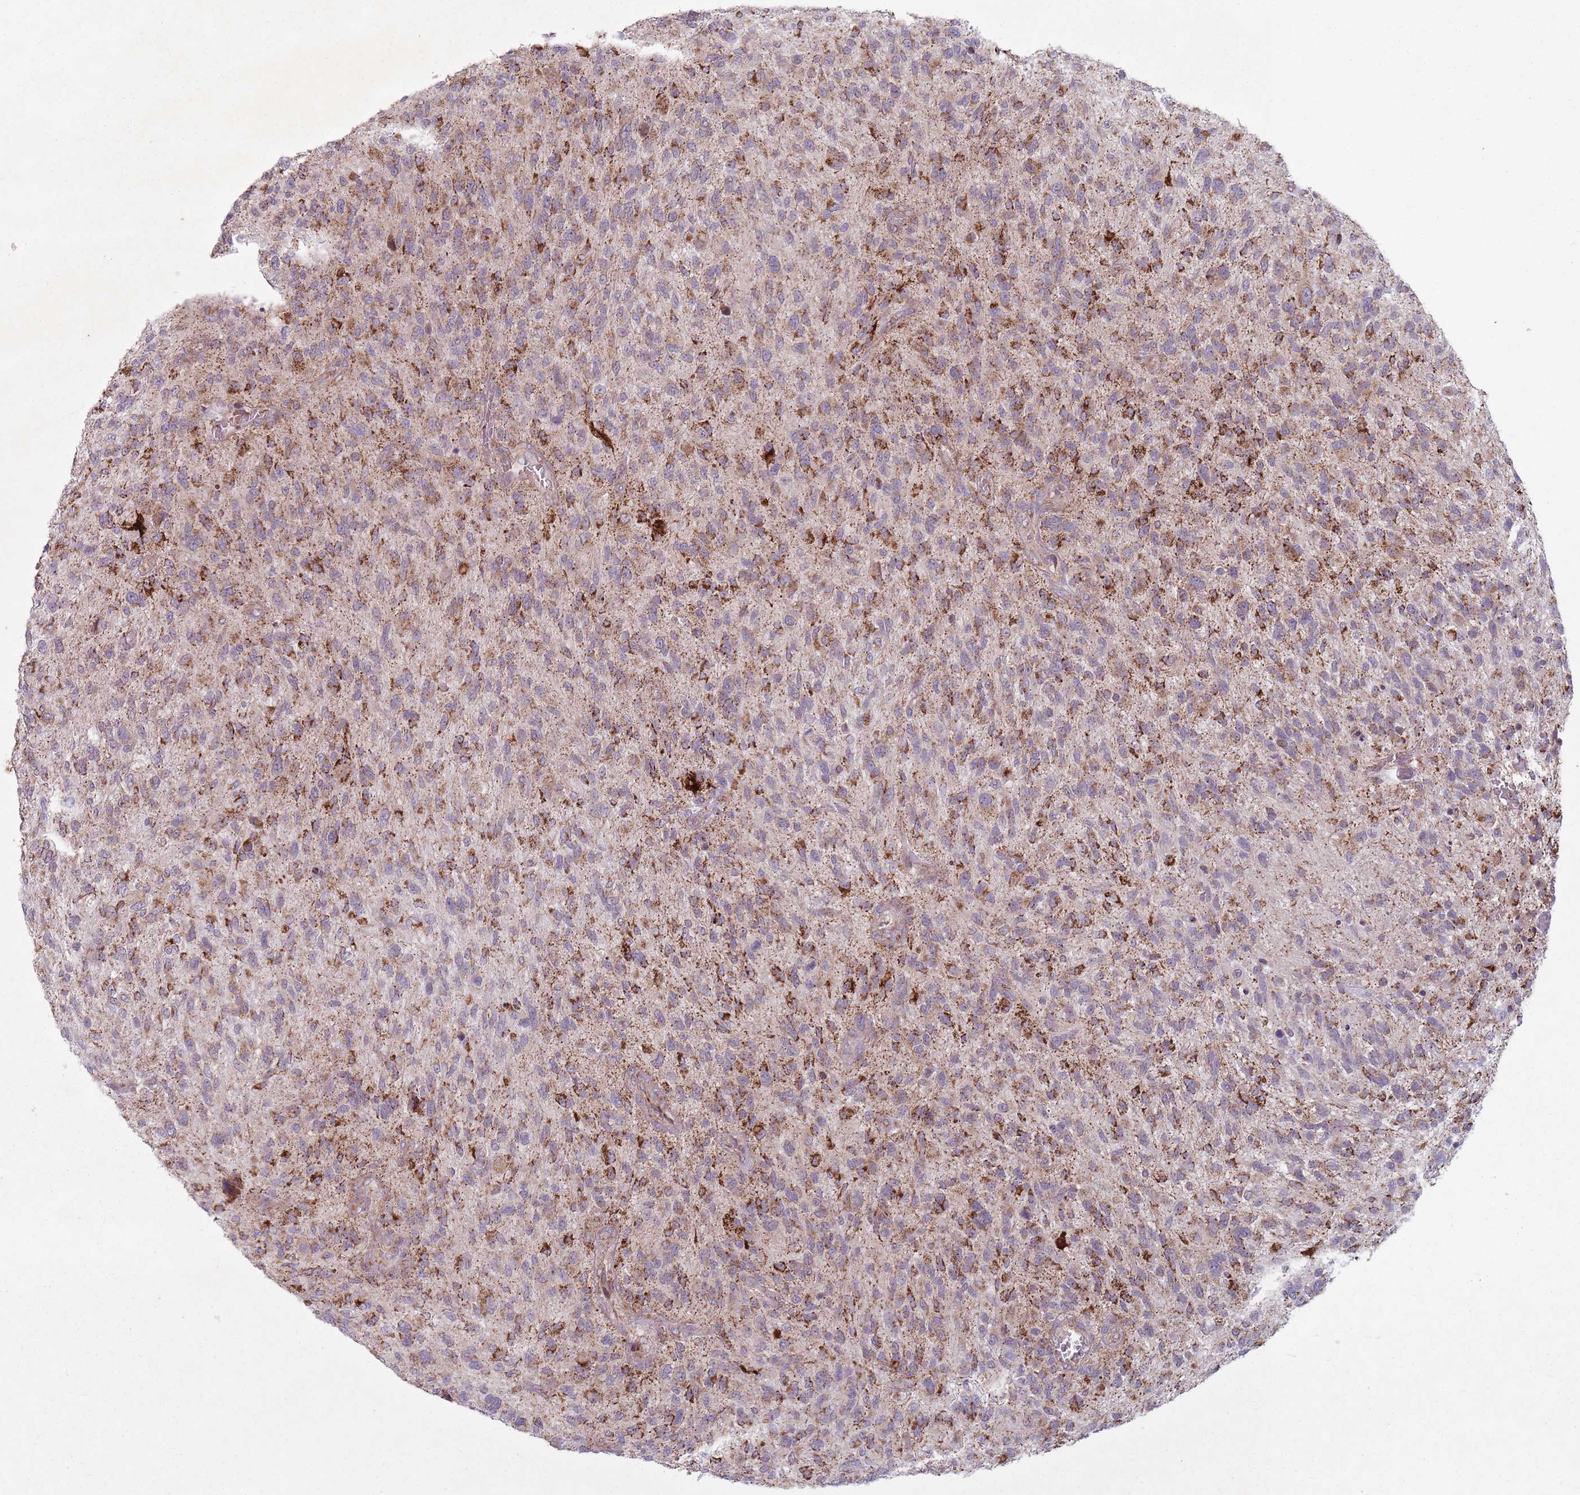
{"staining": {"intensity": "strong", "quantity": ">75%", "location": "cytoplasmic/membranous"}, "tissue": "glioma", "cell_type": "Tumor cells", "image_type": "cancer", "snomed": [{"axis": "morphology", "description": "Glioma, malignant, High grade"}, {"axis": "topography", "description": "Brain"}], "caption": "The histopathology image demonstrates immunohistochemical staining of glioma. There is strong cytoplasmic/membranous positivity is identified in about >75% of tumor cells.", "gene": "OR10Q1", "patient": {"sex": "male", "age": 47}}